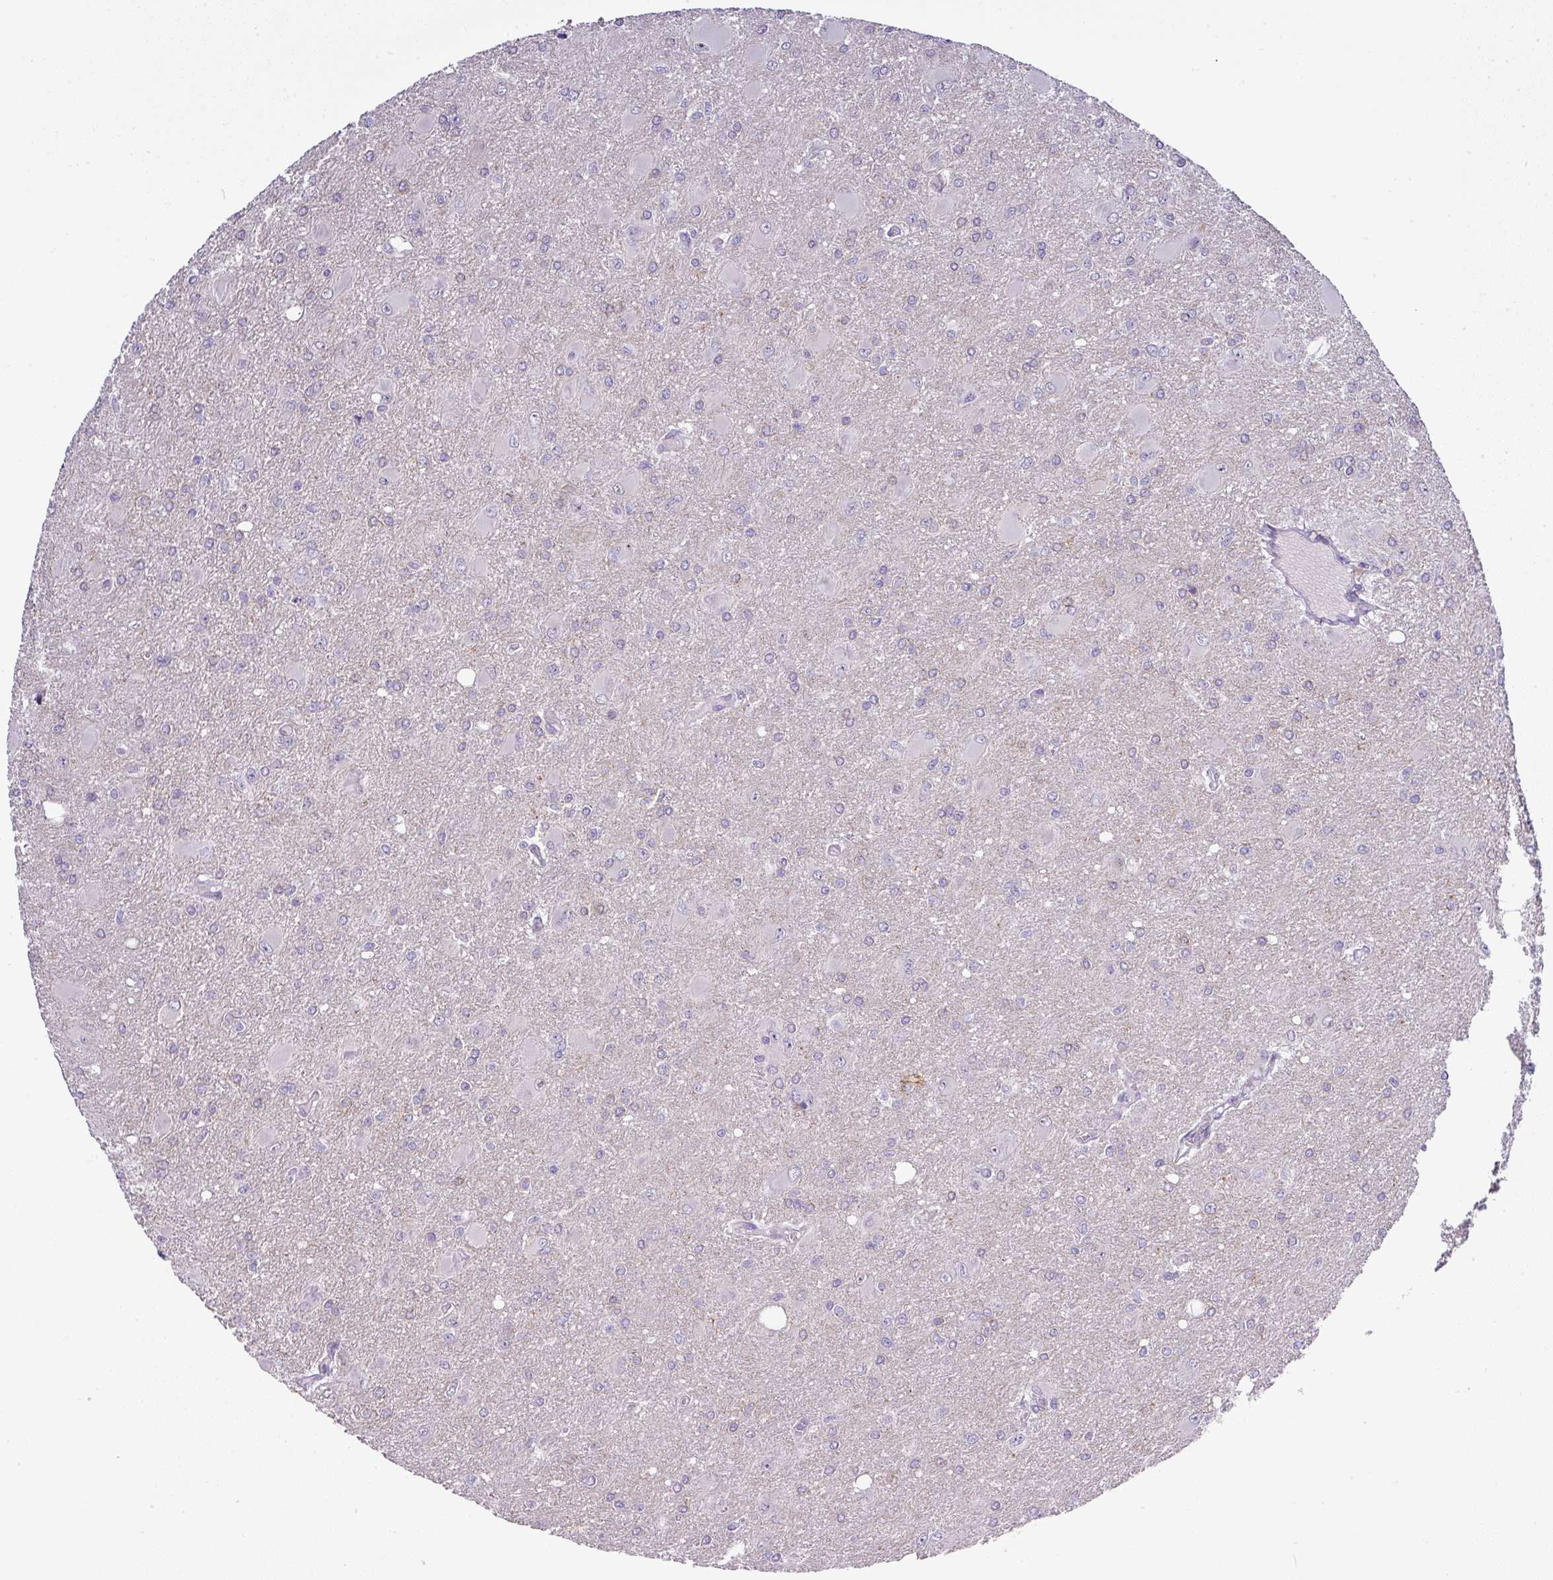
{"staining": {"intensity": "negative", "quantity": "none", "location": "none"}, "tissue": "glioma", "cell_type": "Tumor cells", "image_type": "cancer", "snomed": [{"axis": "morphology", "description": "Glioma, malignant, High grade"}, {"axis": "topography", "description": "Brain"}], "caption": "Immunohistochemistry (IHC) of human malignant glioma (high-grade) shows no staining in tumor cells.", "gene": "ATP6V1F", "patient": {"sex": "male", "age": 67}}